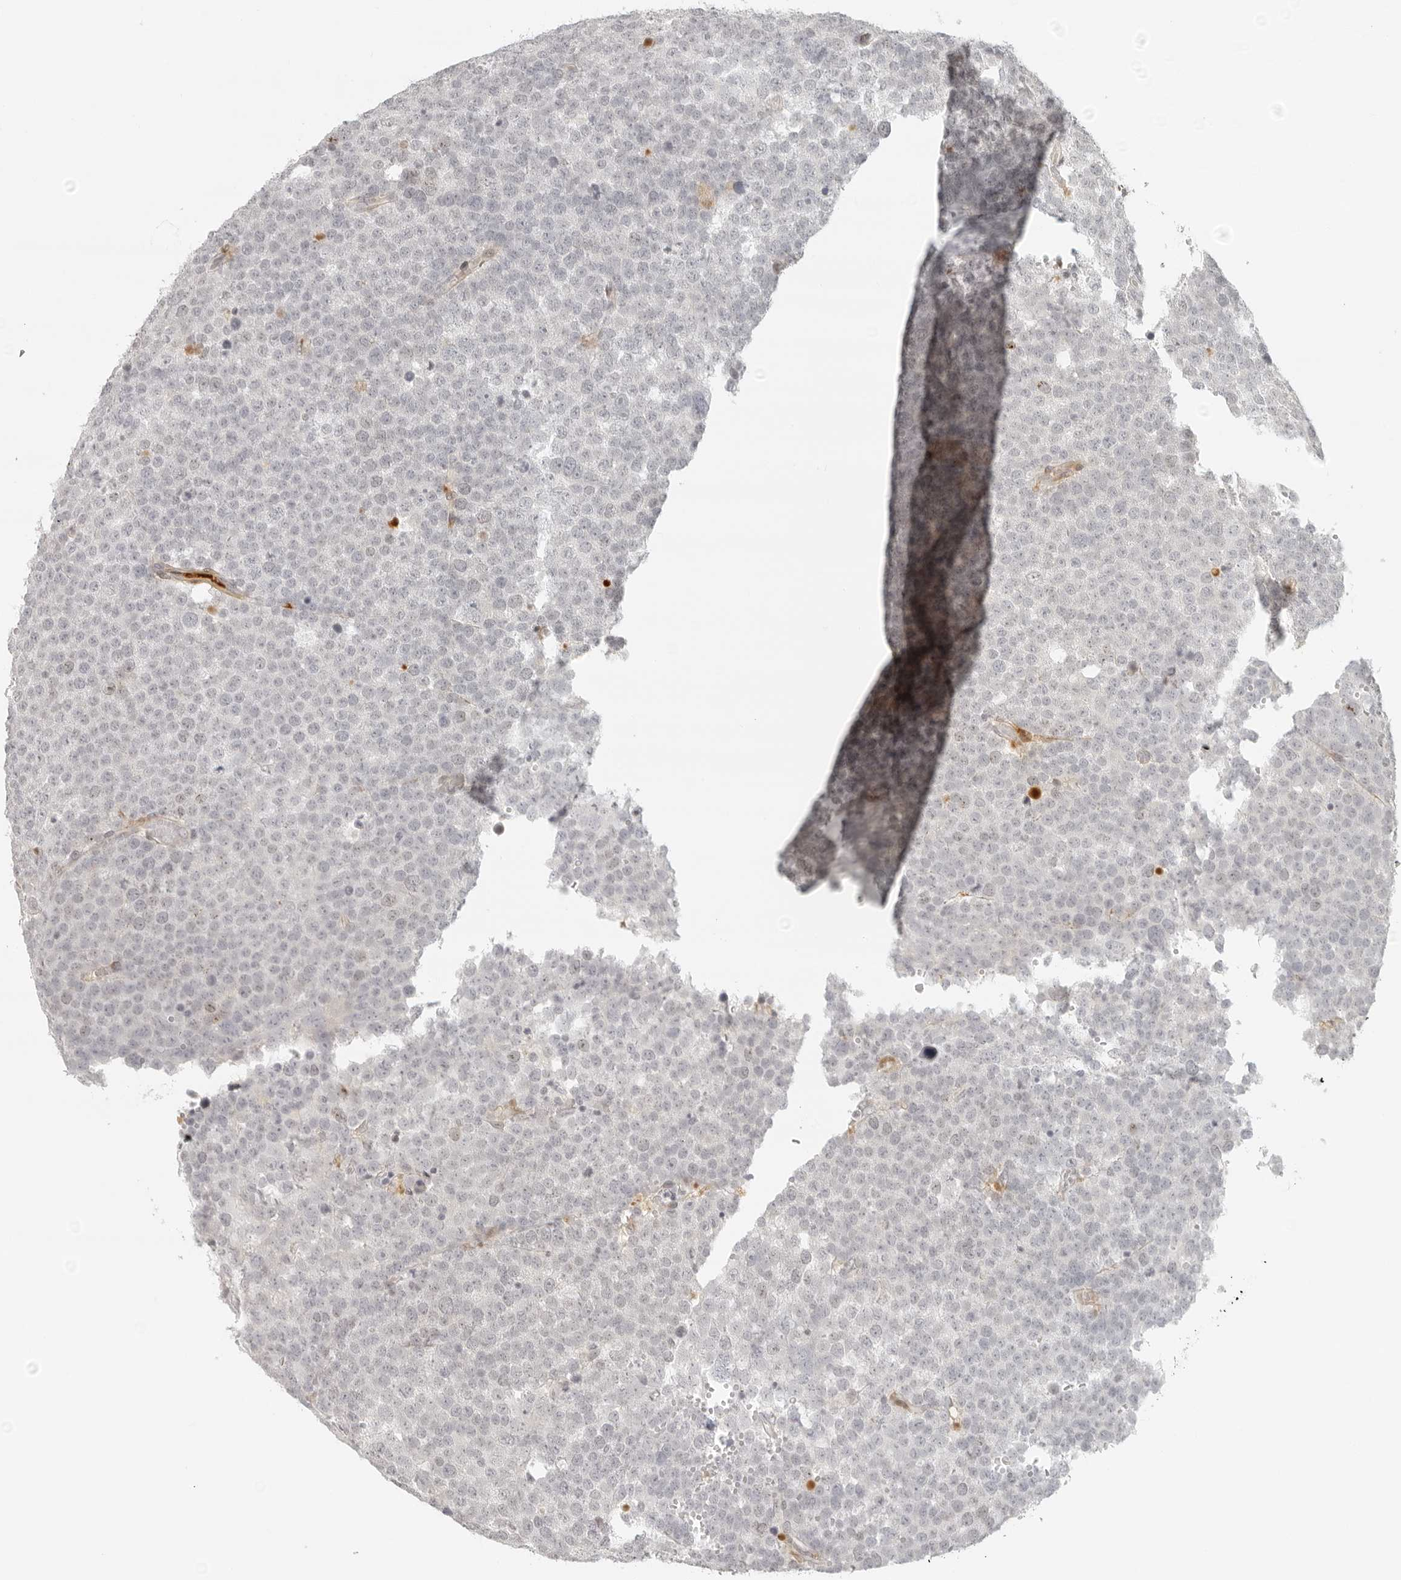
{"staining": {"intensity": "negative", "quantity": "none", "location": "none"}, "tissue": "testis cancer", "cell_type": "Tumor cells", "image_type": "cancer", "snomed": [{"axis": "morphology", "description": "Seminoma, NOS"}, {"axis": "topography", "description": "Testis"}], "caption": "Tumor cells are negative for brown protein staining in testis cancer (seminoma).", "gene": "ZNF678", "patient": {"sex": "male", "age": 71}}